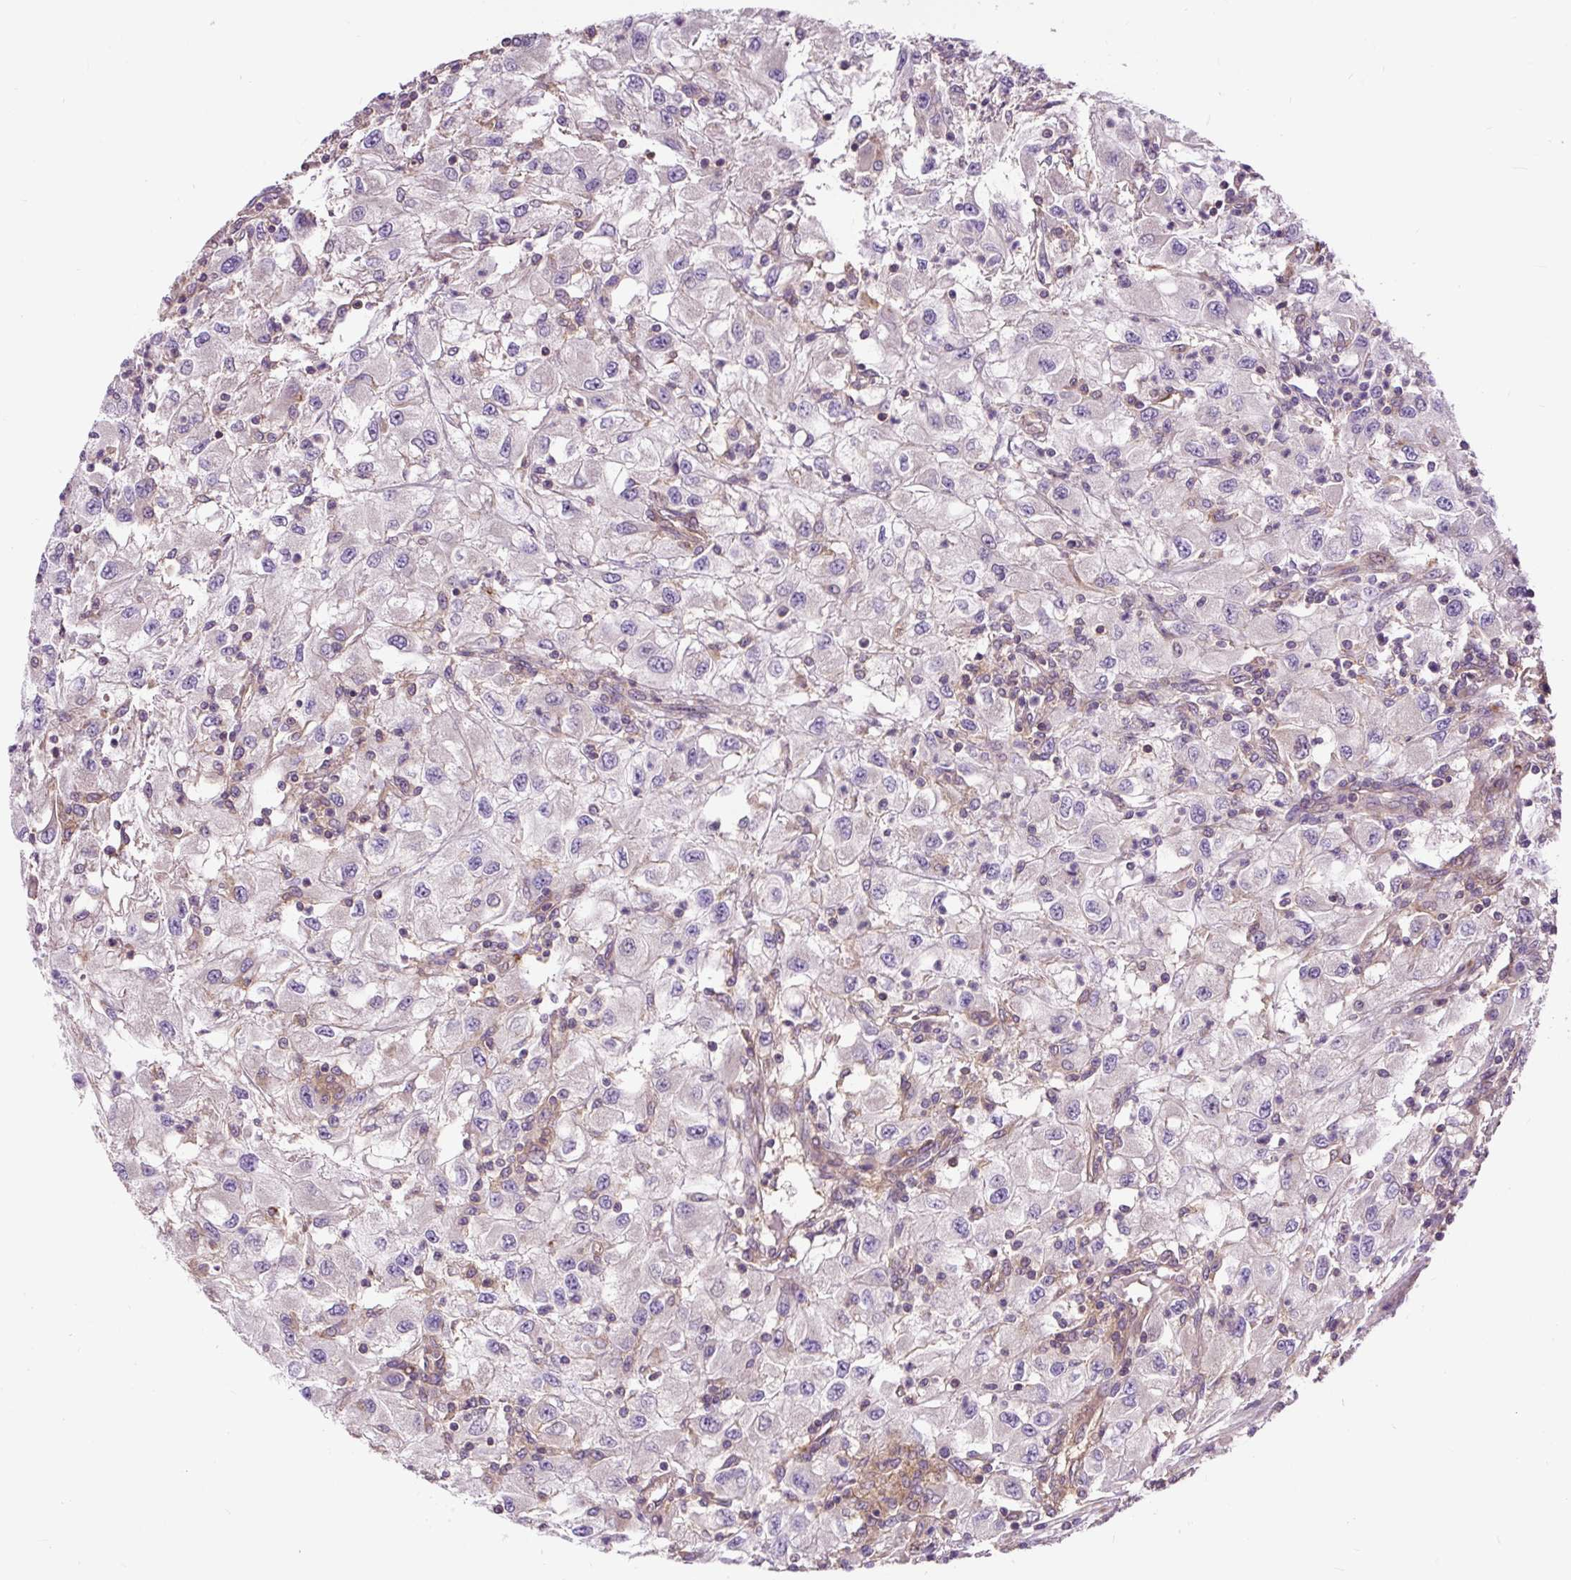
{"staining": {"intensity": "negative", "quantity": "none", "location": "none"}, "tissue": "renal cancer", "cell_type": "Tumor cells", "image_type": "cancer", "snomed": [{"axis": "morphology", "description": "Adenocarcinoma, NOS"}, {"axis": "topography", "description": "Kidney"}], "caption": "The image displays no staining of tumor cells in renal adenocarcinoma.", "gene": "PCDHGB3", "patient": {"sex": "female", "age": 67}}